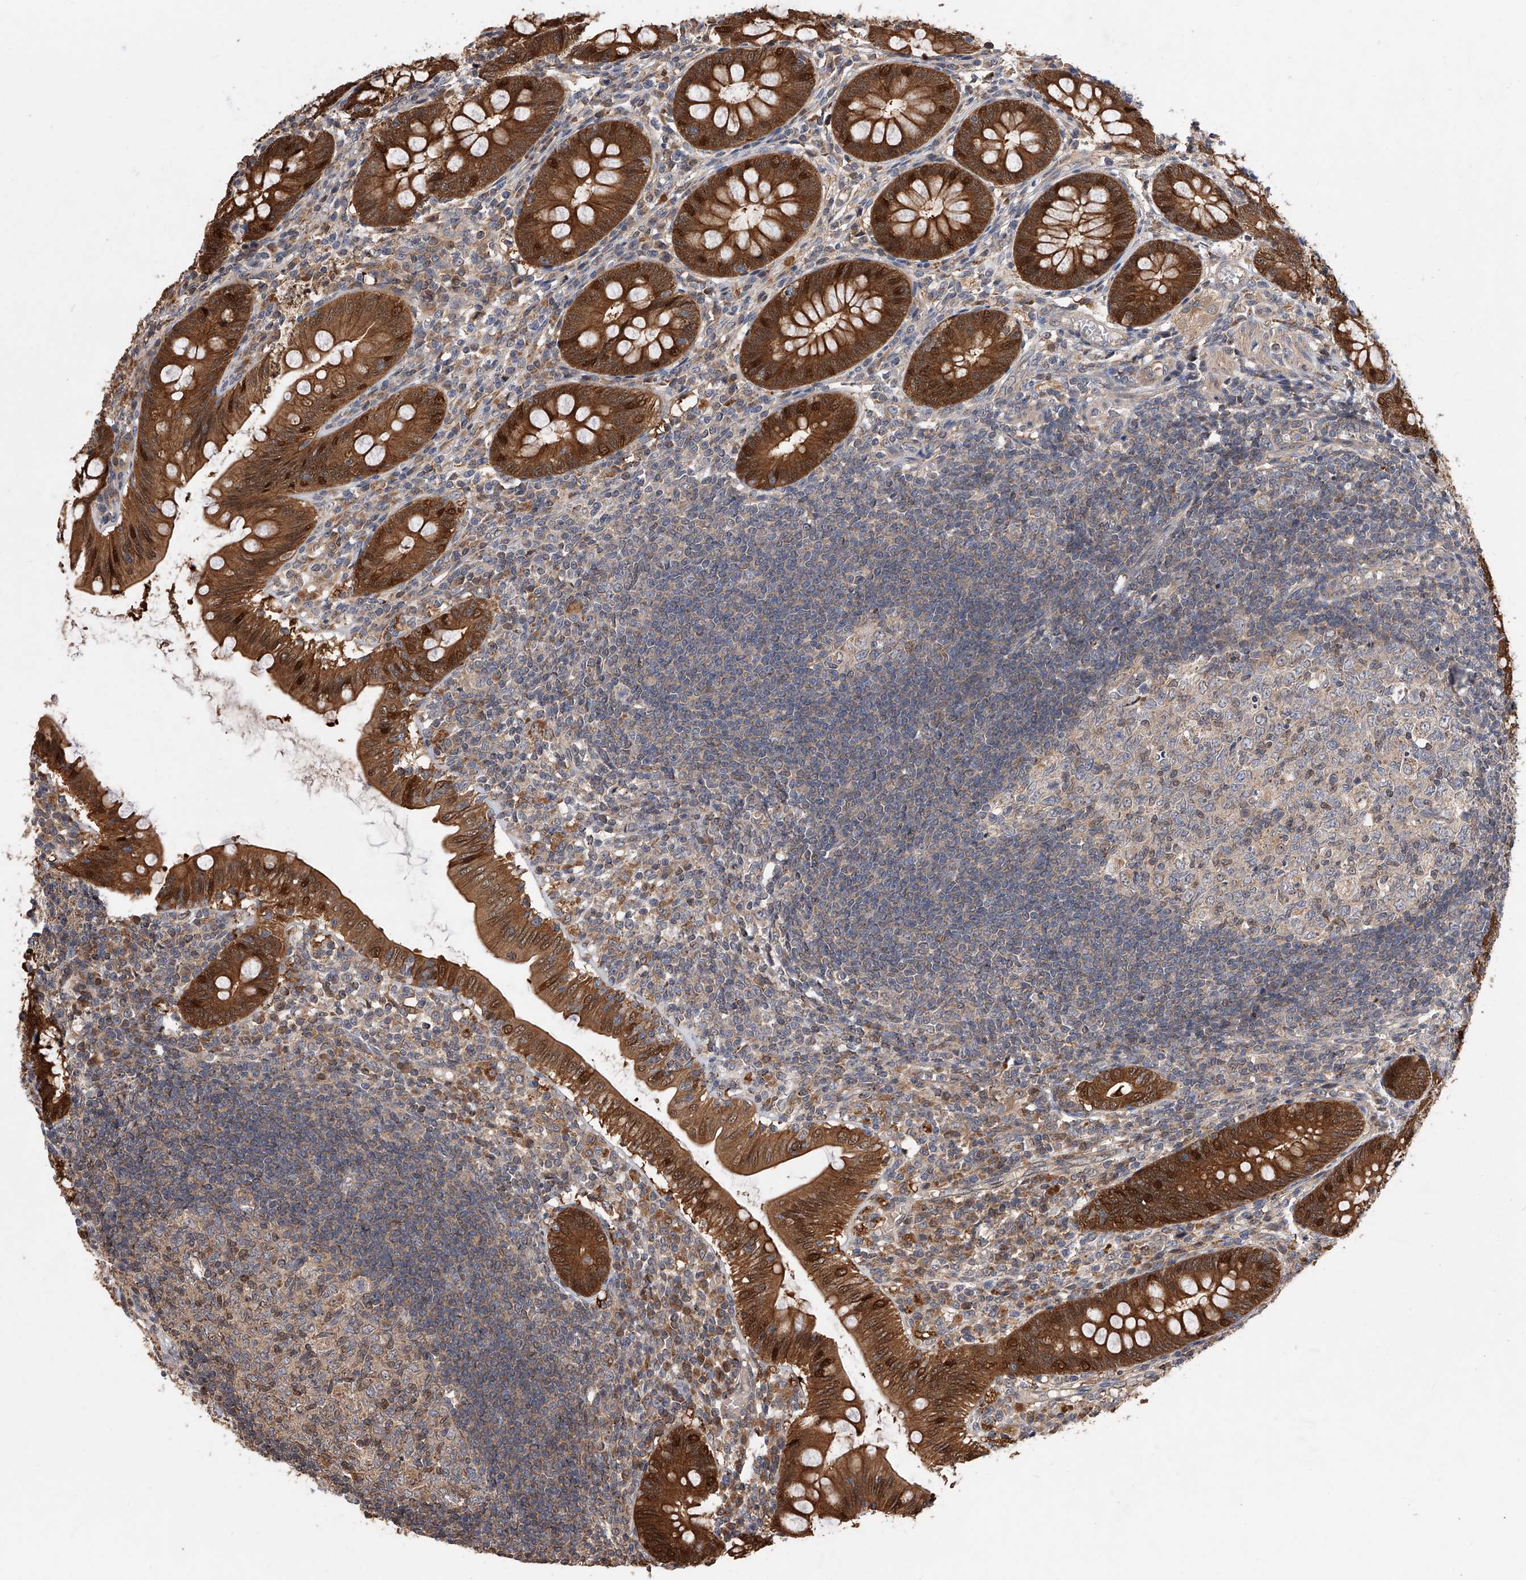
{"staining": {"intensity": "strong", "quantity": ">75%", "location": "cytoplasmic/membranous,nuclear"}, "tissue": "appendix", "cell_type": "Glandular cells", "image_type": "normal", "snomed": [{"axis": "morphology", "description": "Normal tissue, NOS"}, {"axis": "topography", "description": "Appendix"}], "caption": "Glandular cells demonstrate high levels of strong cytoplasmic/membranous,nuclear positivity in about >75% of cells in unremarkable appendix. The staining was performed using DAB (3,3'-diaminobenzidine) to visualize the protein expression in brown, while the nuclei were stained in blue with hematoxylin (Magnification: 20x).", "gene": "GMDS", "patient": {"sex": "male", "age": 14}}